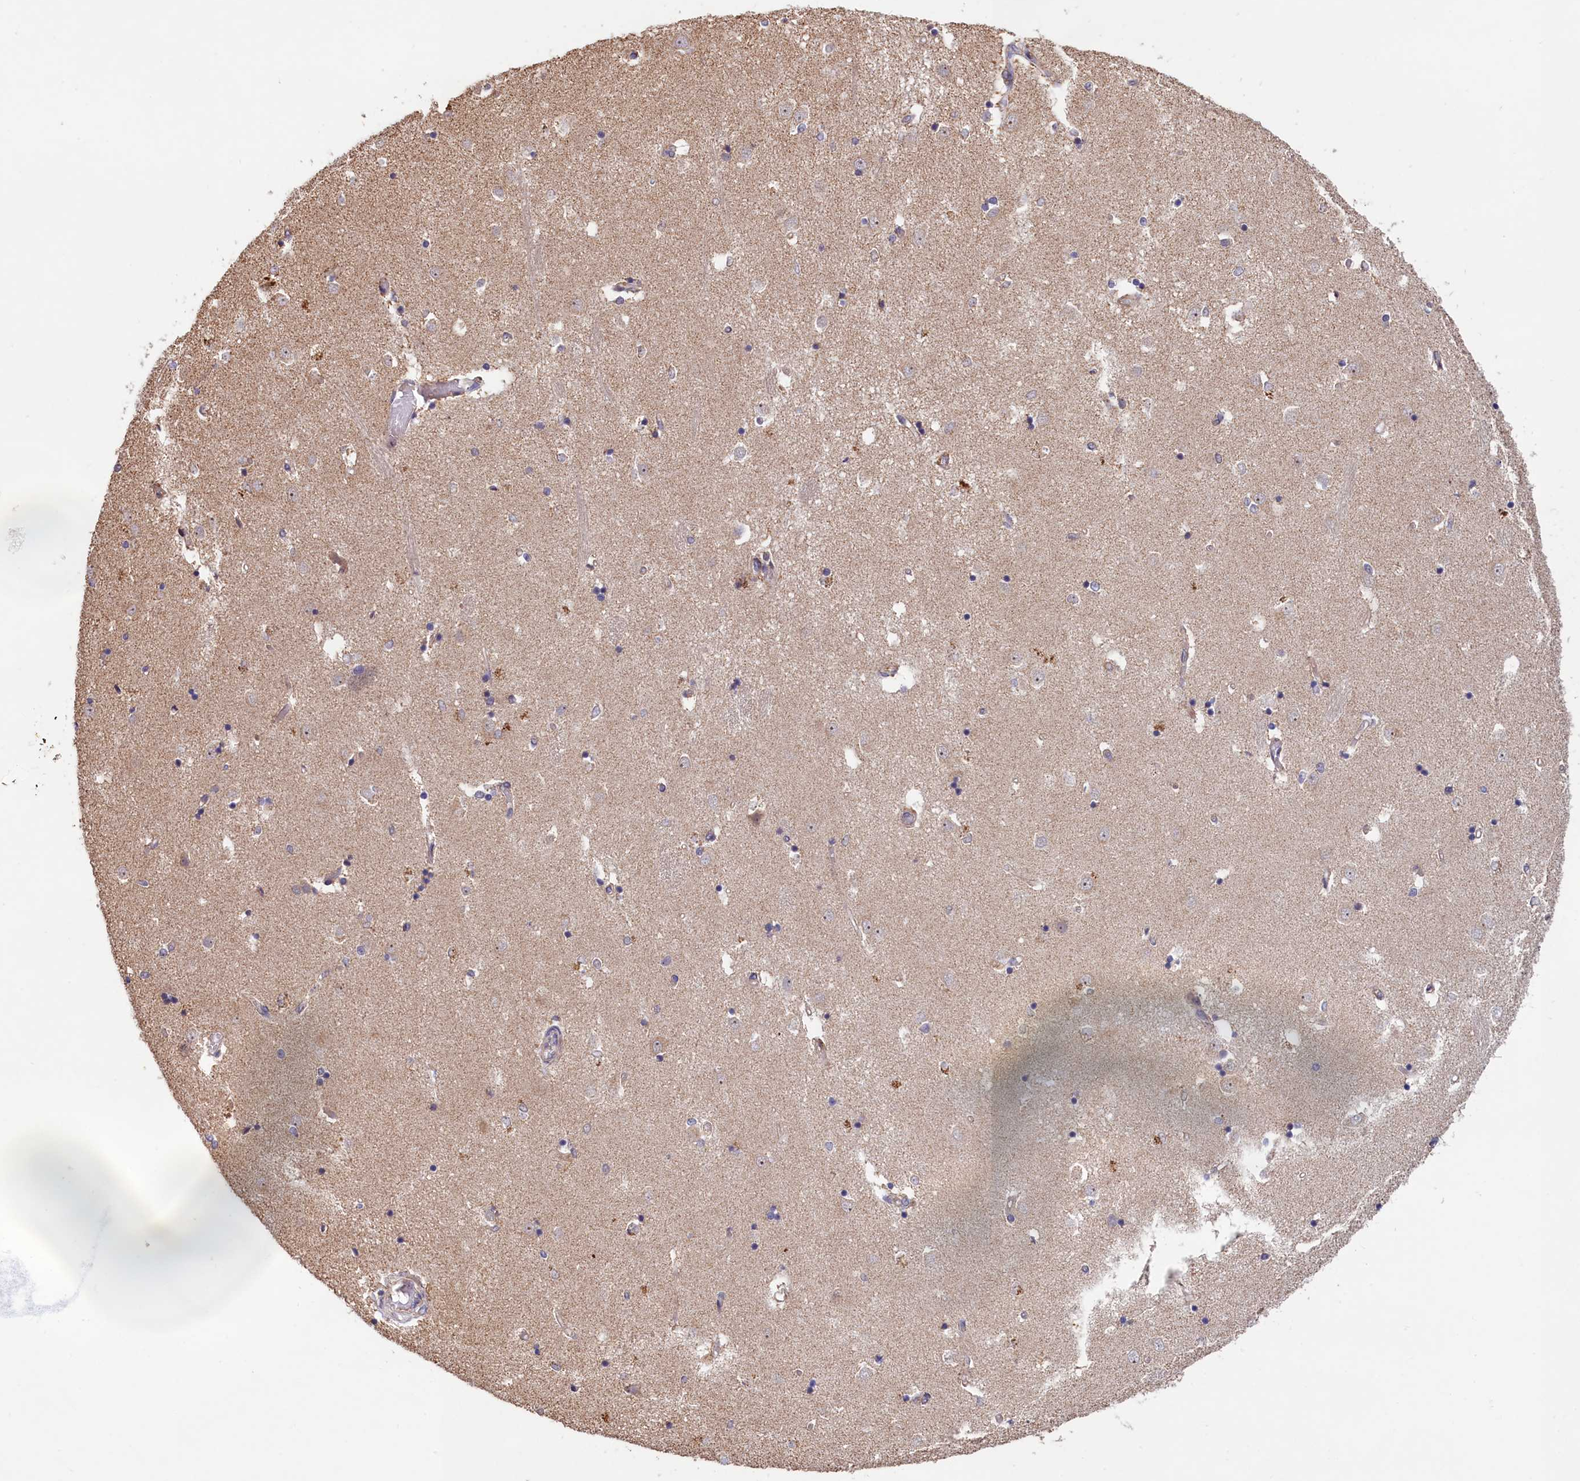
{"staining": {"intensity": "moderate", "quantity": "<25%", "location": "cytoplasmic/membranous"}, "tissue": "caudate", "cell_type": "Glial cells", "image_type": "normal", "snomed": [{"axis": "morphology", "description": "Normal tissue, NOS"}, {"axis": "topography", "description": "Lateral ventricle wall"}], "caption": "Immunohistochemical staining of unremarkable human caudate displays low levels of moderate cytoplasmic/membranous expression in approximately <25% of glial cells. Using DAB (brown) and hematoxylin (blue) stains, captured at high magnification using brightfield microscopy.", "gene": "ENSG00000269825", "patient": {"sex": "male", "age": 45}}